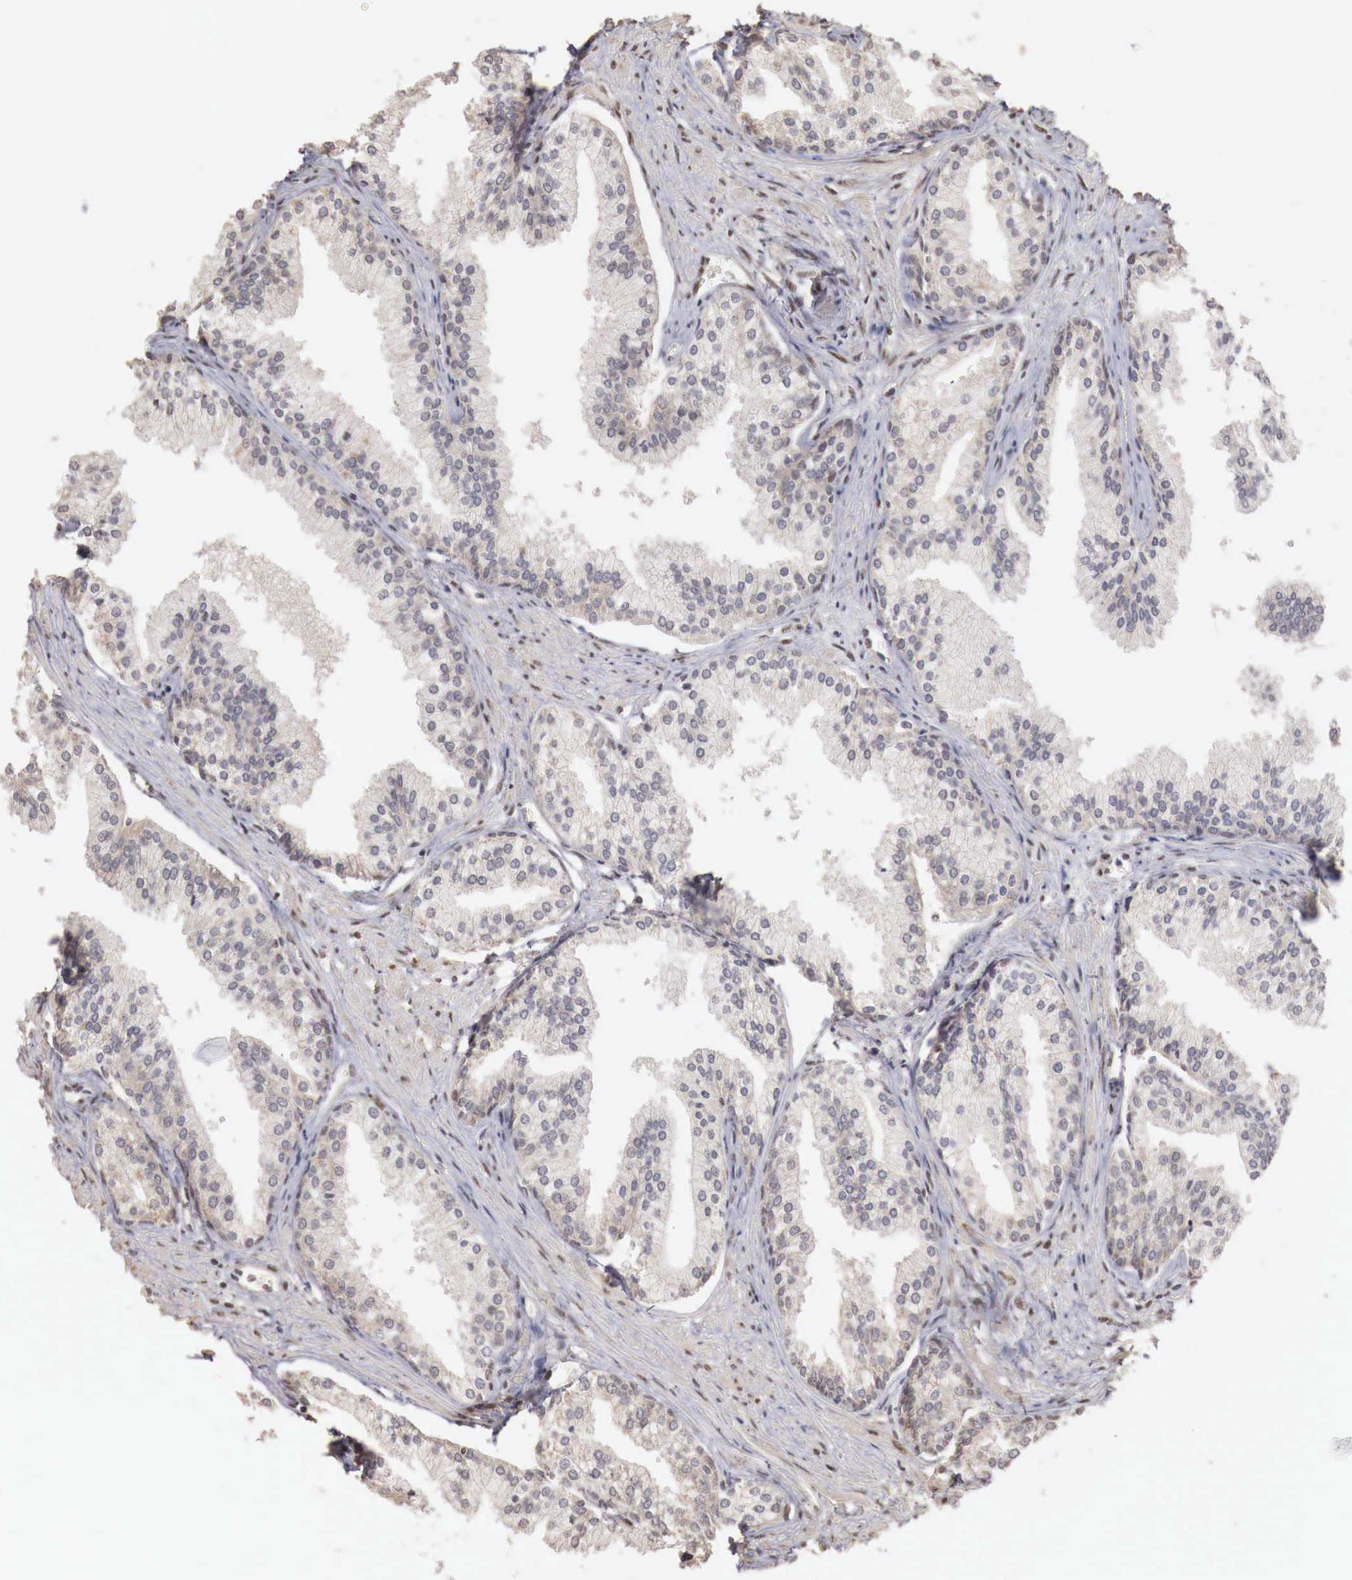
{"staining": {"intensity": "strong", "quantity": ">75%", "location": "nuclear"}, "tissue": "prostate", "cell_type": "Glandular cells", "image_type": "normal", "snomed": [{"axis": "morphology", "description": "Normal tissue, NOS"}, {"axis": "topography", "description": "Prostate"}], "caption": "Glandular cells demonstrate strong nuclear expression in about >75% of cells in normal prostate. Ihc stains the protein in brown and the nuclei are stained blue.", "gene": "KHDRBS2", "patient": {"sex": "male", "age": 68}}